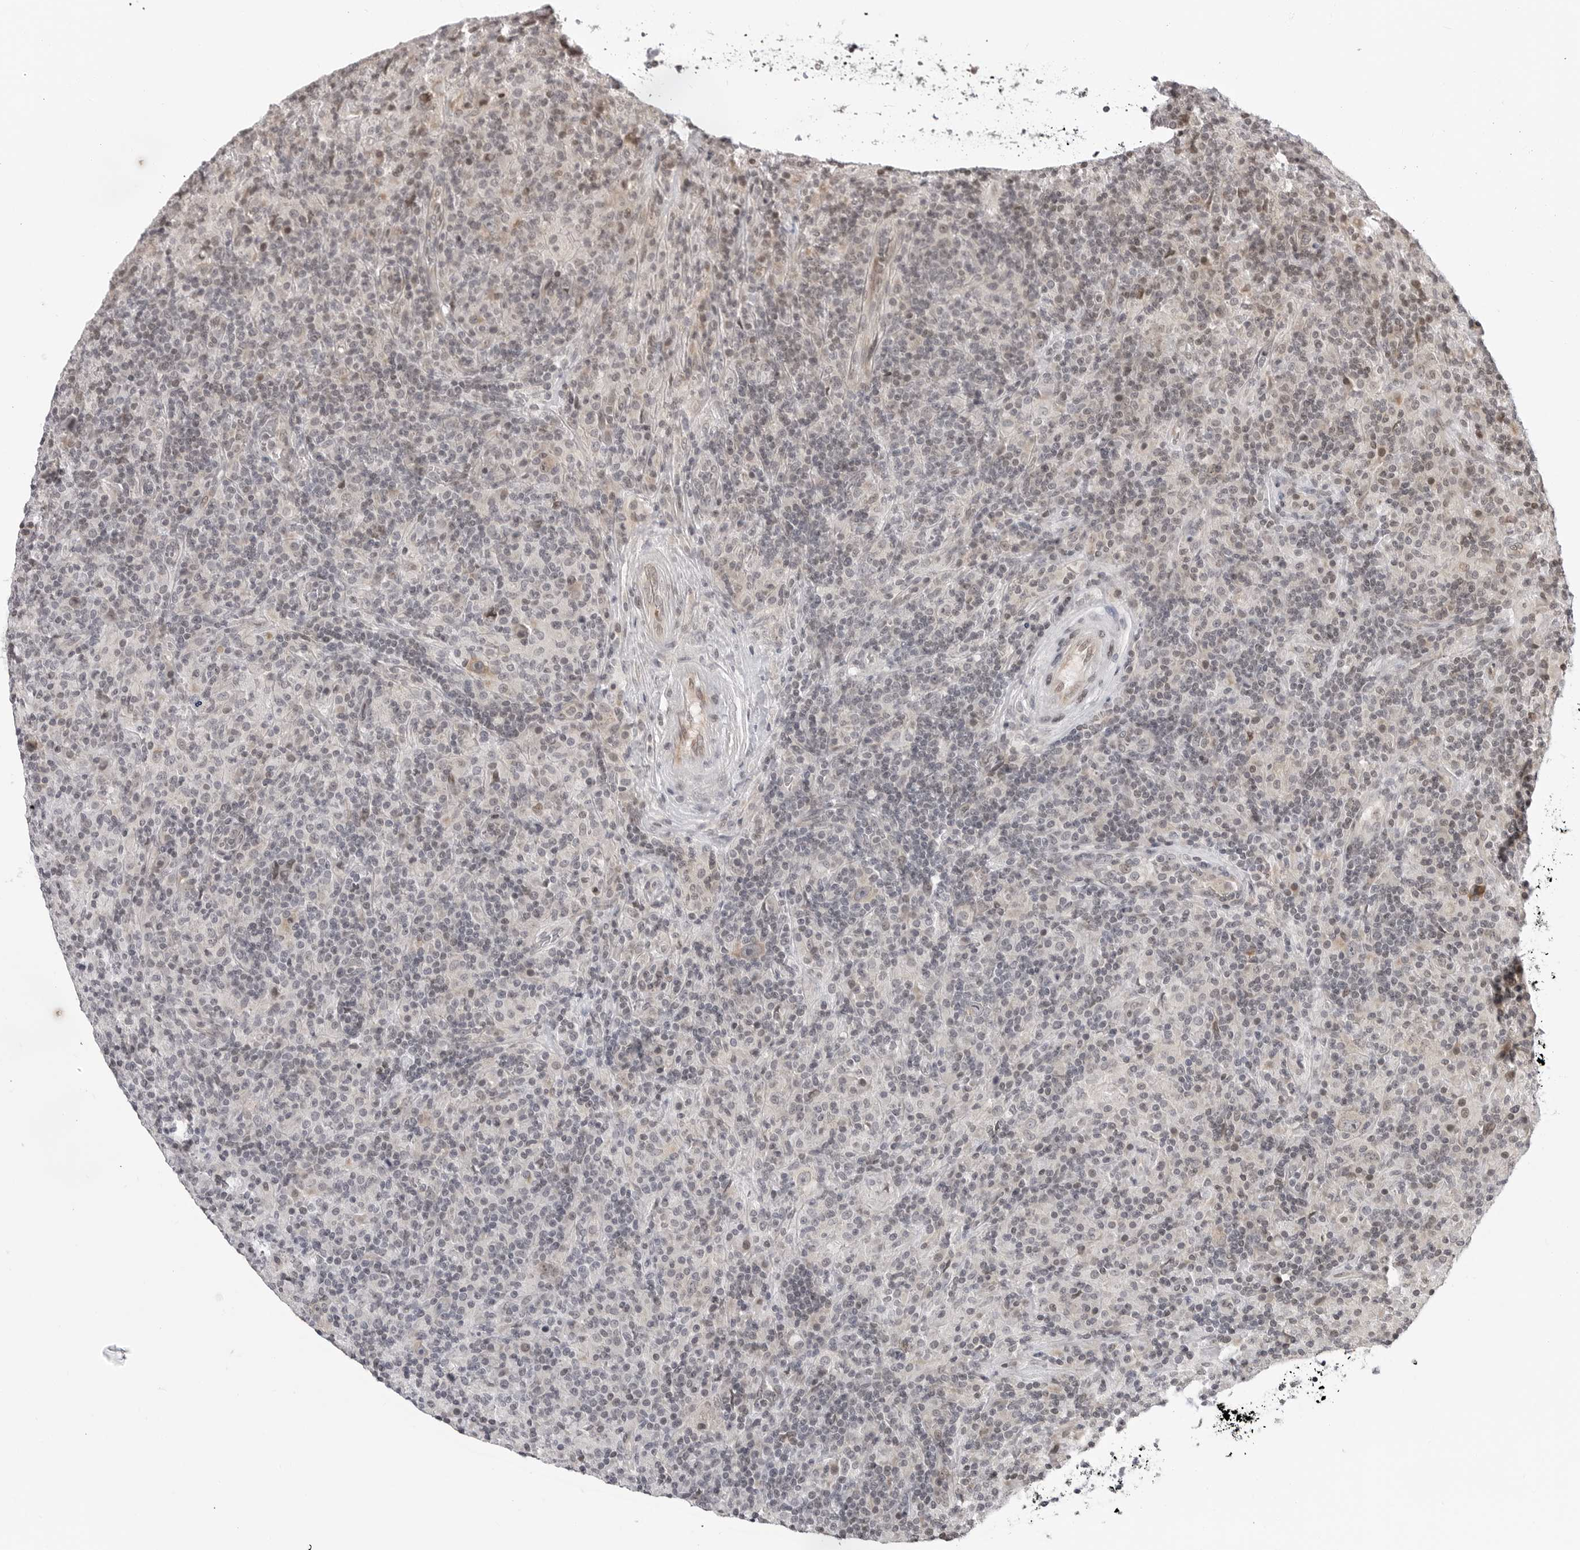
{"staining": {"intensity": "negative", "quantity": "none", "location": "none"}, "tissue": "lymphoma", "cell_type": "Tumor cells", "image_type": "cancer", "snomed": [{"axis": "morphology", "description": "Hodgkin's disease, NOS"}, {"axis": "topography", "description": "Lymph node"}], "caption": "High power microscopy histopathology image of an immunohistochemistry histopathology image of lymphoma, revealing no significant positivity in tumor cells. (Stains: DAB (3,3'-diaminobenzidine) immunohistochemistry with hematoxylin counter stain, Microscopy: brightfield microscopy at high magnification).", "gene": "C8orf33", "patient": {"sex": "male", "age": 70}}